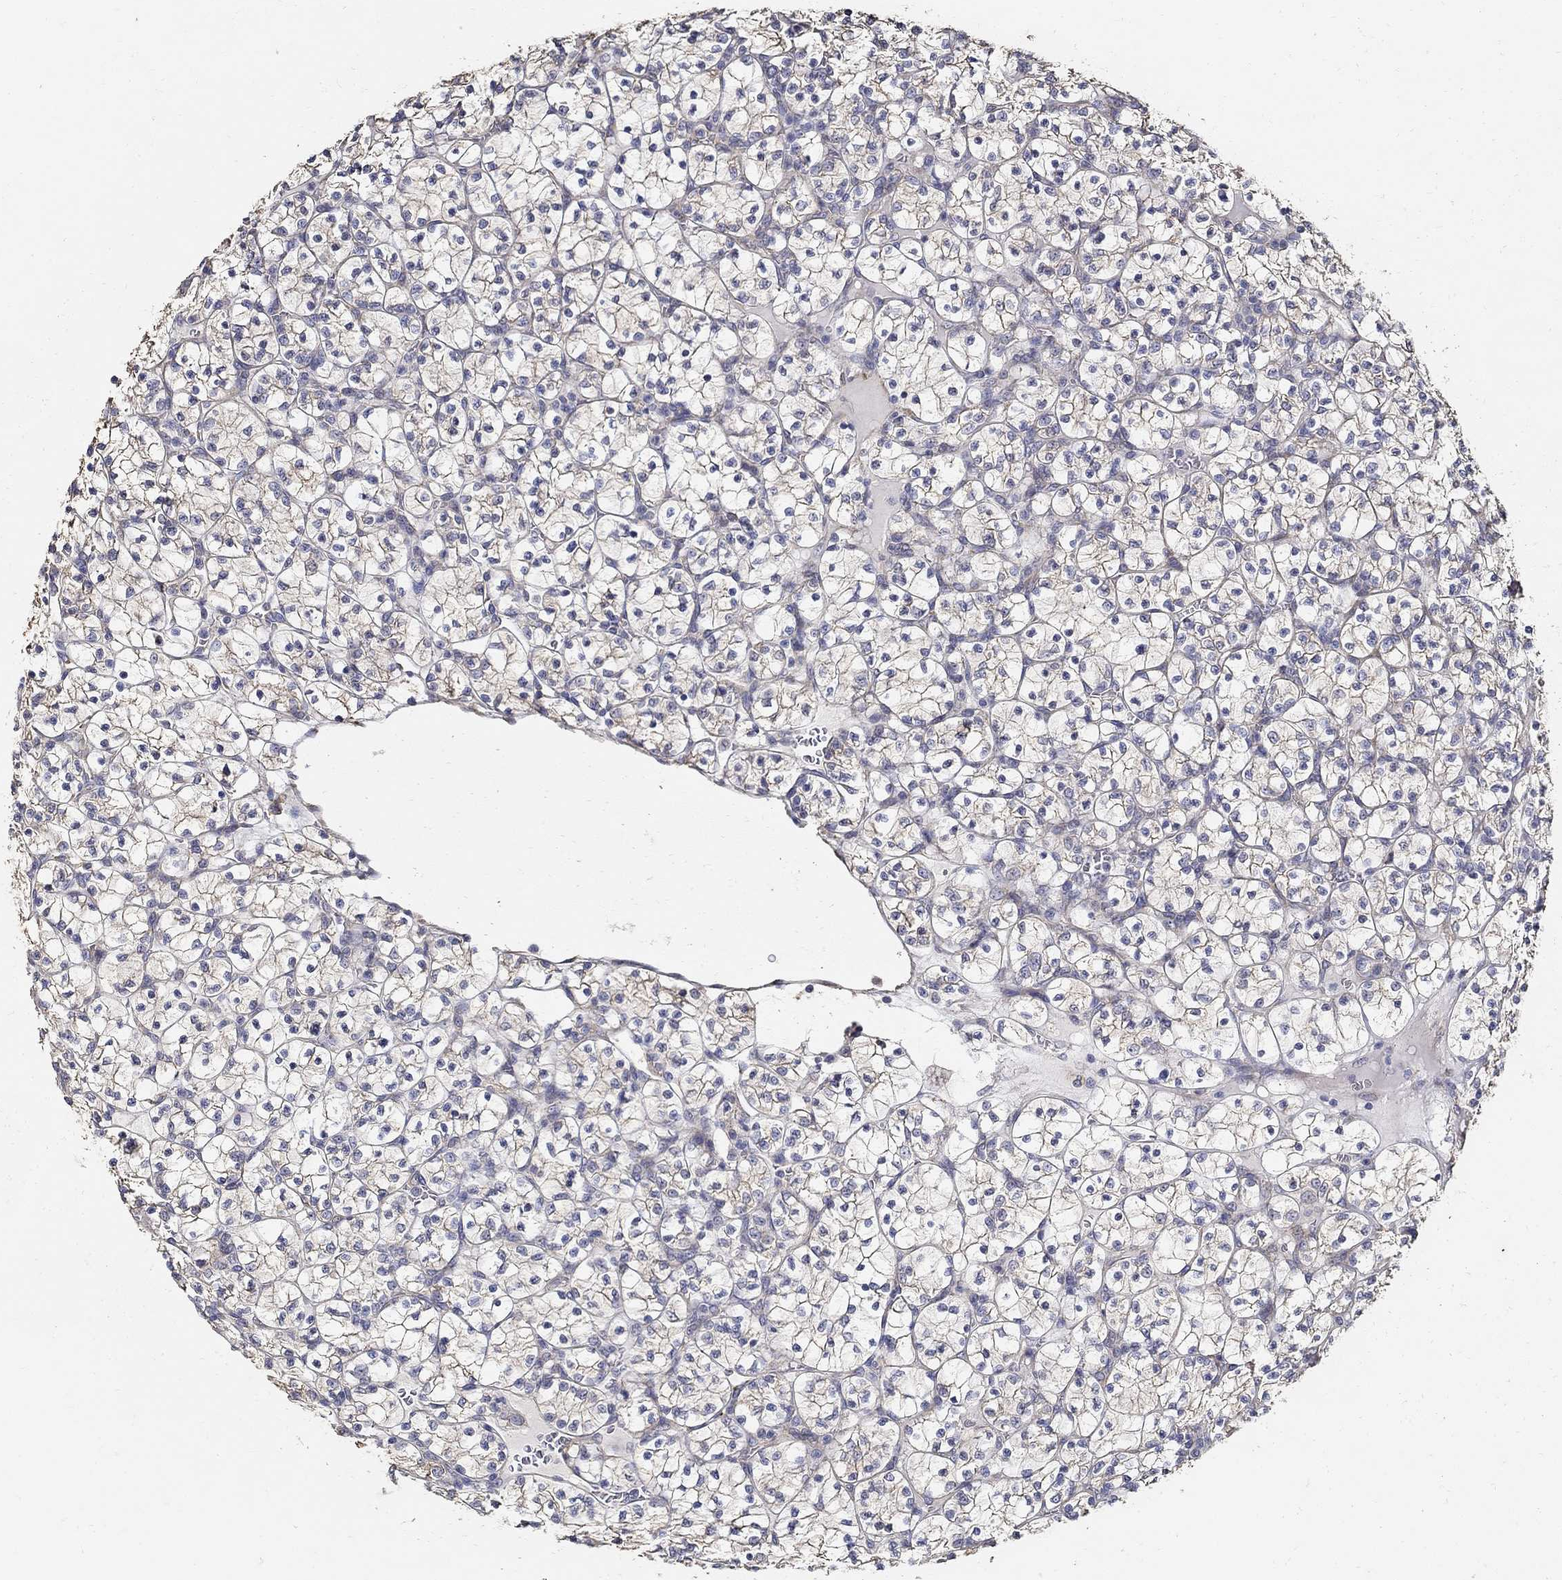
{"staining": {"intensity": "weak", "quantity": "25%-75%", "location": "cytoplasmic/membranous"}, "tissue": "renal cancer", "cell_type": "Tumor cells", "image_type": "cancer", "snomed": [{"axis": "morphology", "description": "Adenocarcinoma, NOS"}, {"axis": "topography", "description": "Kidney"}], "caption": "Weak cytoplasmic/membranous expression is identified in approximately 25%-75% of tumor cells in renal adenocarcinoma.", "gene": "EMILIN3", "patient": {"sex": "female", "age": 89}}